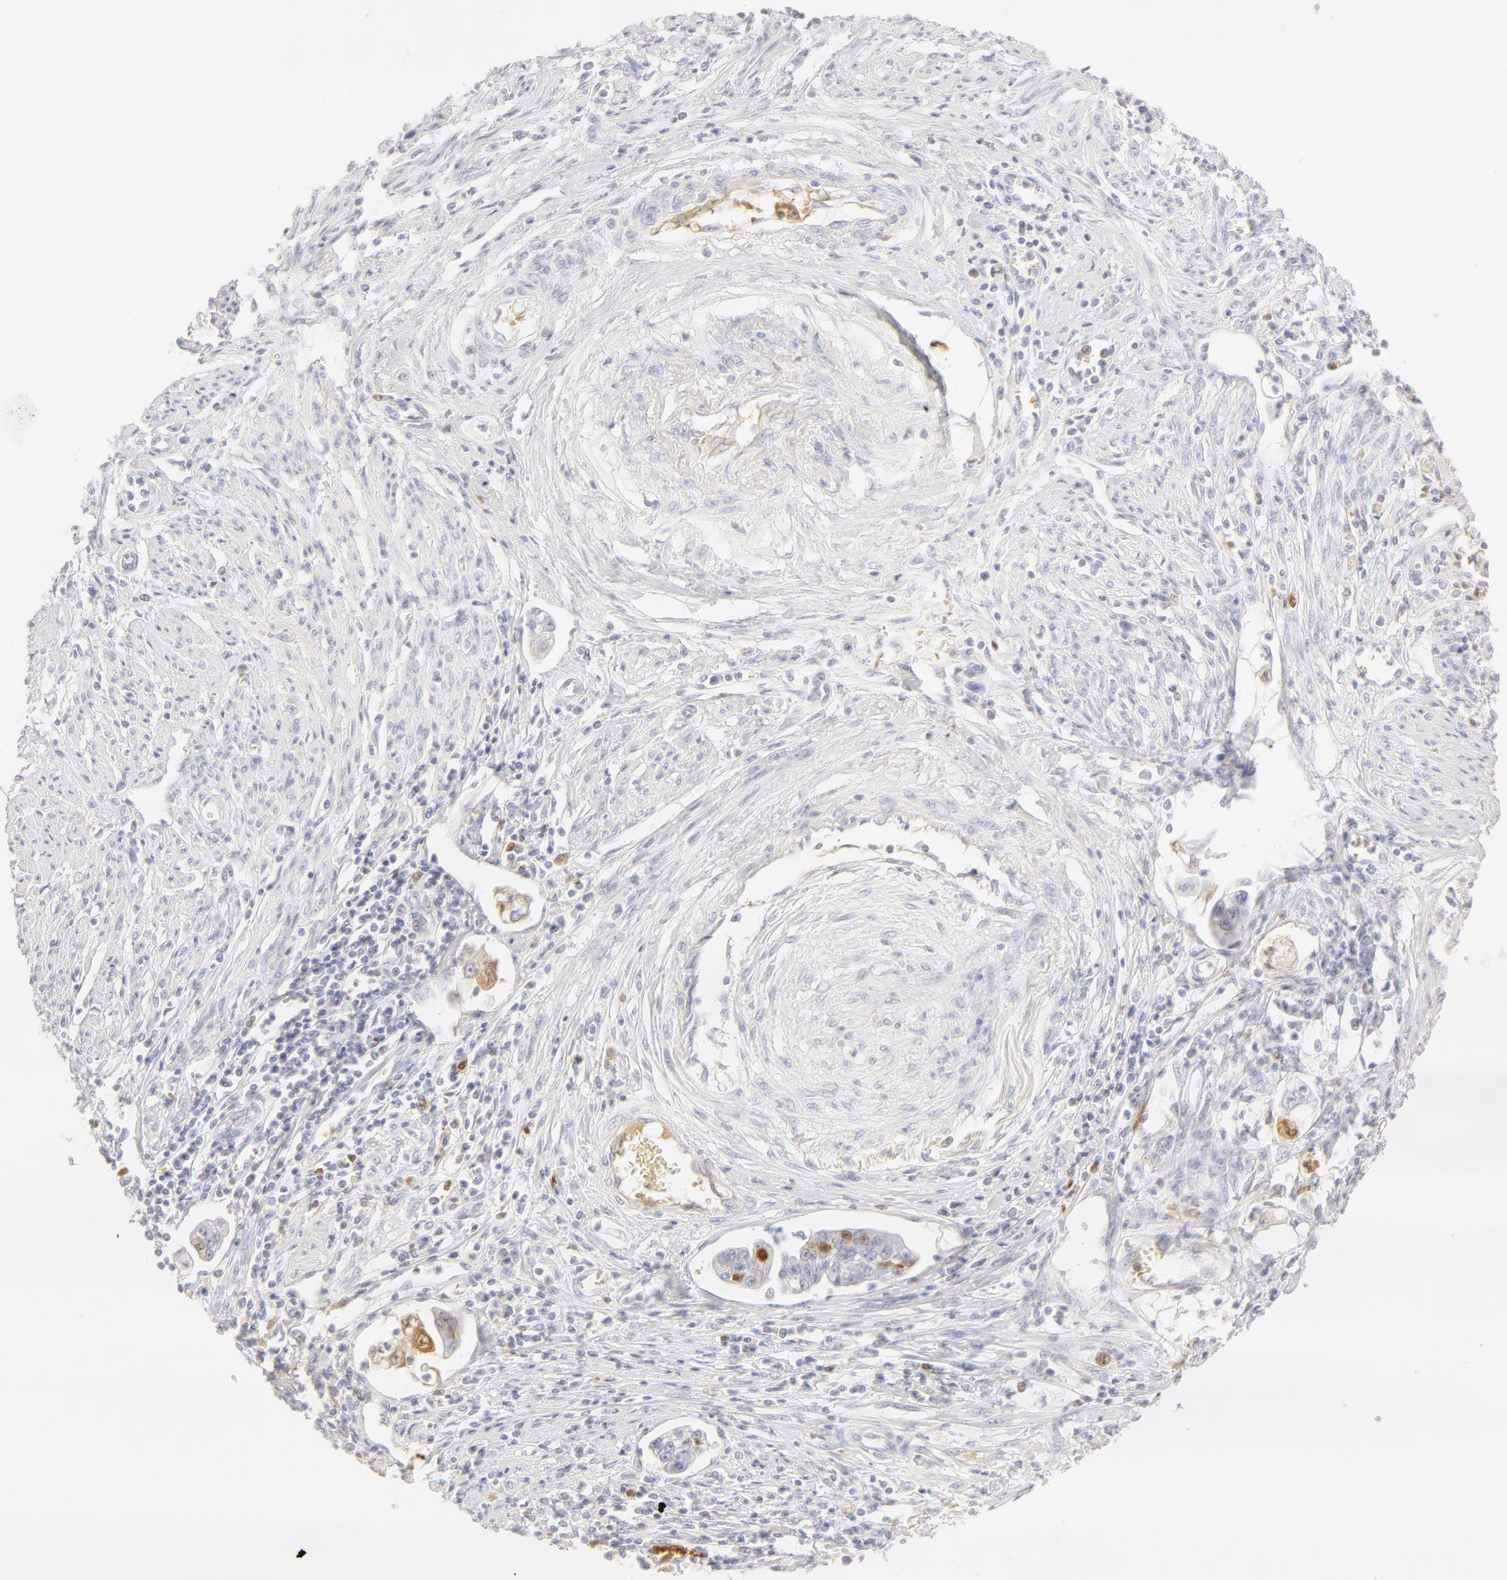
{"staining": {"intensity": "negative", "quantity": "none", "location": "none"}, "tissue": "endometrial cancer", "cell_type": "Tumor cells", "image_type": "cancer", "snomed": [{"axis": "morphology", "description": "Adenocarcinoma, NOS"}, {"axis": "topography", "description": "Endometrium"}], "caption": "Immunohistochemistry of adenocarcinoma (endometrial) demonstrates no positivity in tumor cells.", "gene": "CA2", "patient": {"sex": "female", "age": 75}}